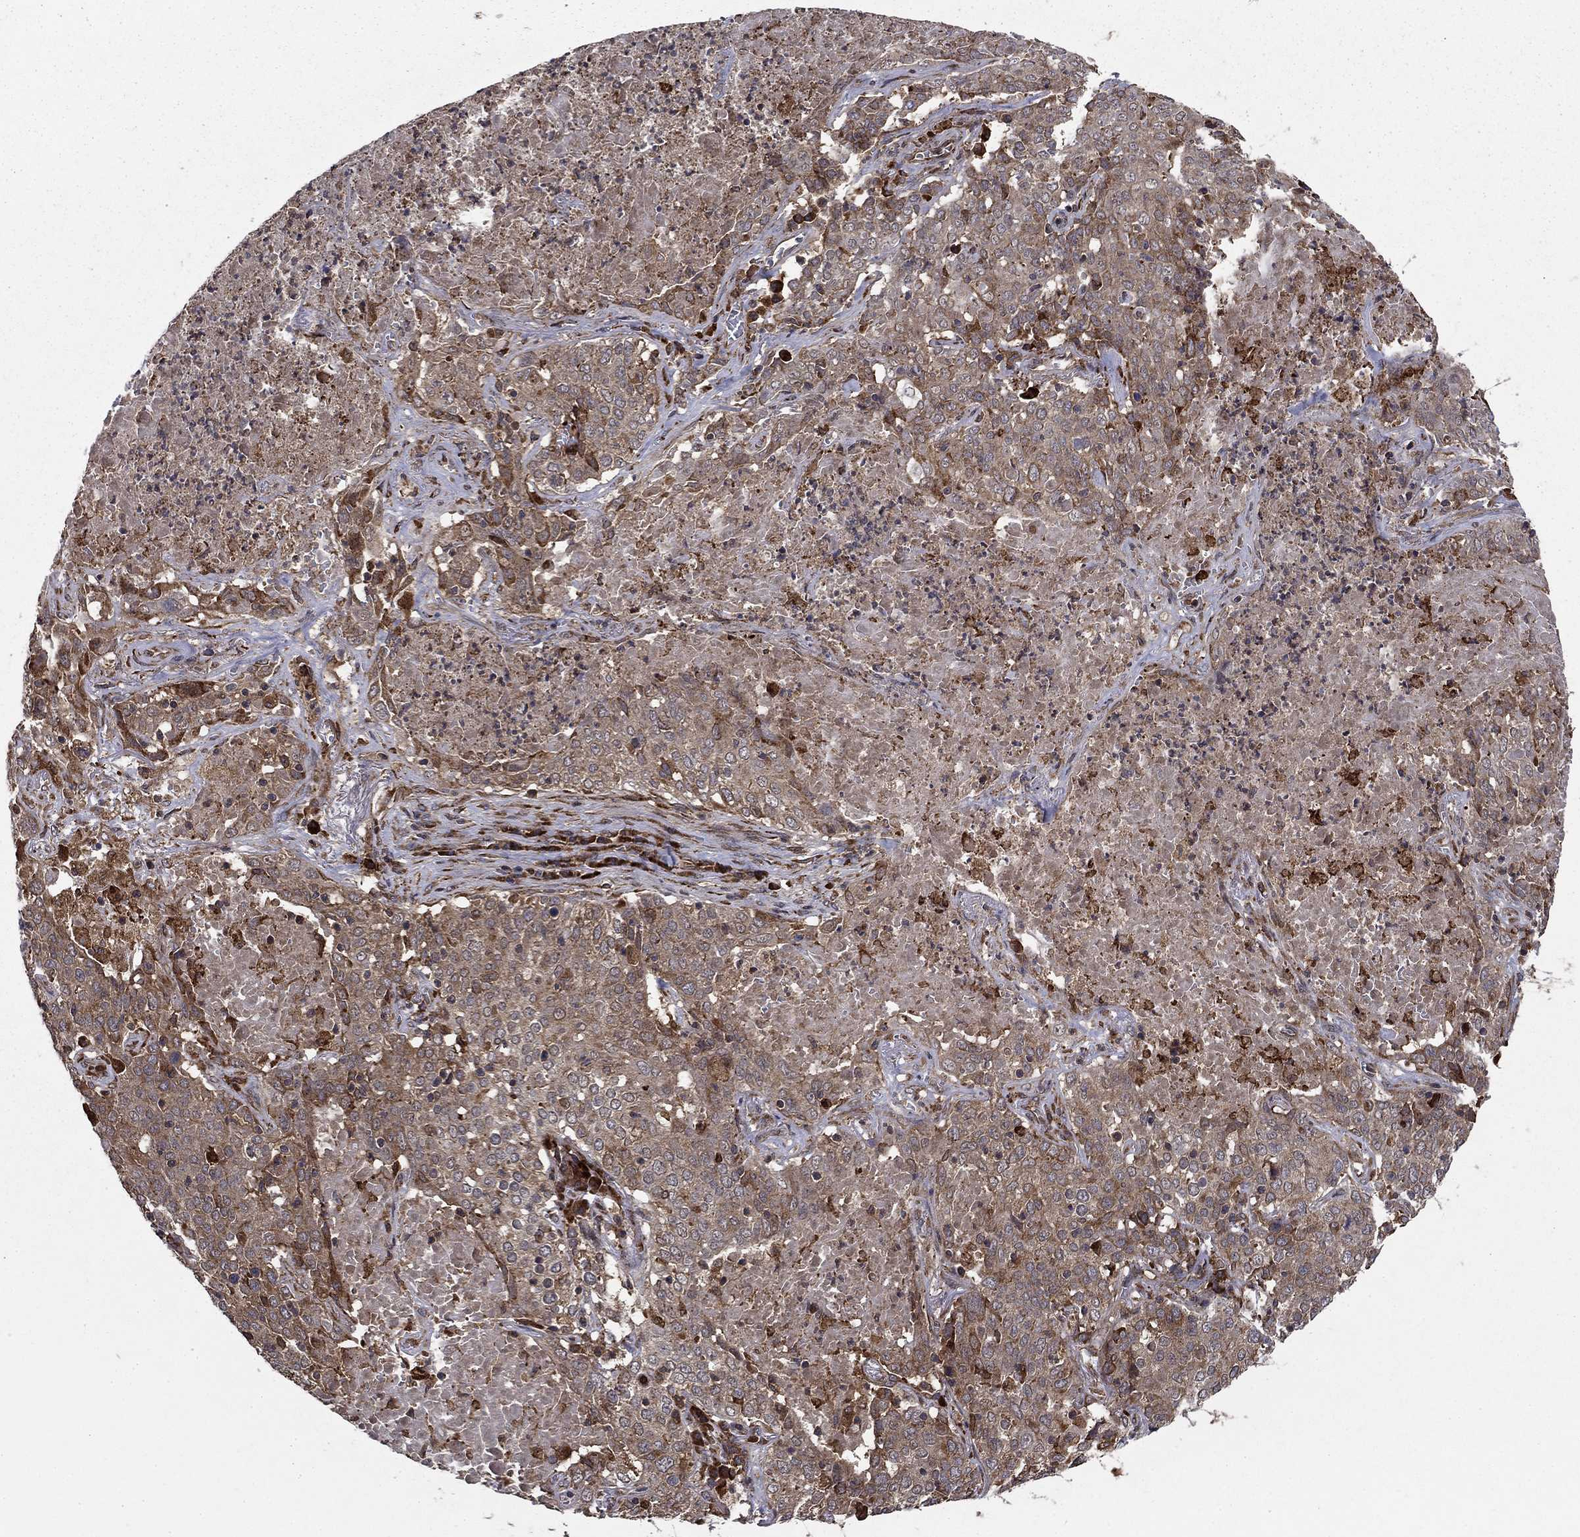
{"staining": {"intensity": "weak", "quantity": ">75%", "location": "cytoplasmic/membranous"}, "tissue": "lung cancer", "cell_type": "Tumor cells", "image_type": "cancer", "snomed": [{"axis": "morphology", "description": "Squamous cell carcinoma, NOS"}, {"axis": "topography", "description": "Lung"}], "caption": "Squamous cell carcinoma (lung) stained with a protein marker shows weak staining in tumor cells.", "gene": "BABAM2", "patient": {"sex": "male", "age": 82}}